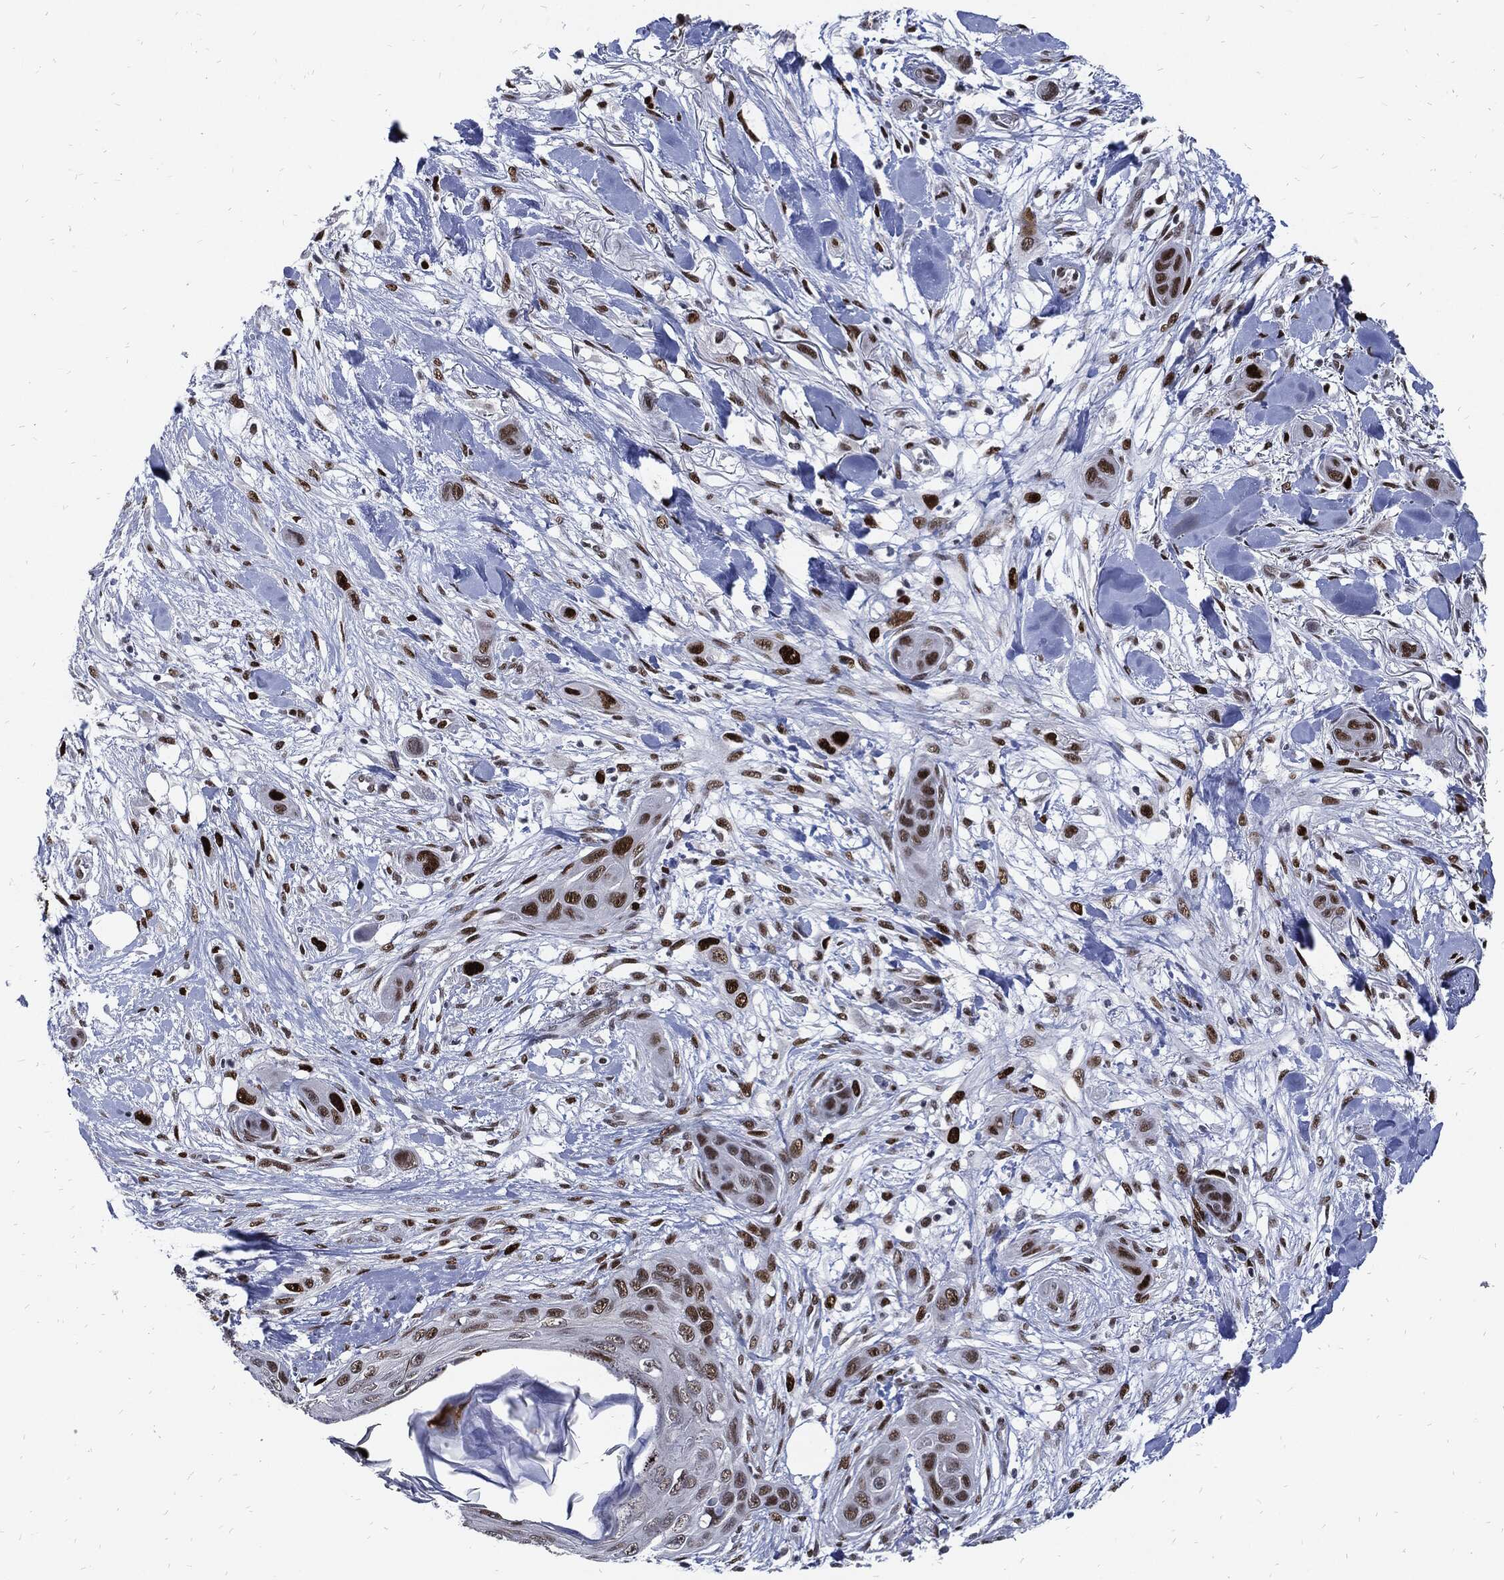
{"staining": {"intensity": "strong", "quantity": "<25%", "location": "nuclear"}, "tissue": "skin cancer", "cell_type": "Tumor cells", "image_type": "cancer", "snomed": [{"axis": "morphology", "description": "Squamous cell carcinoma, NOS"}, {"axis": "topography", "description": "Skin"}], "caption": "Protein analysis of skin squamous cell carcinoma tissue demonstrates strong nuclear positivity in about <25% of tumor cells. Immunohistochemistry stains the protein in brown and the nuclei are stained blue.", "gene": "NBN", "patient": {"sex": "male", "age": 78}}